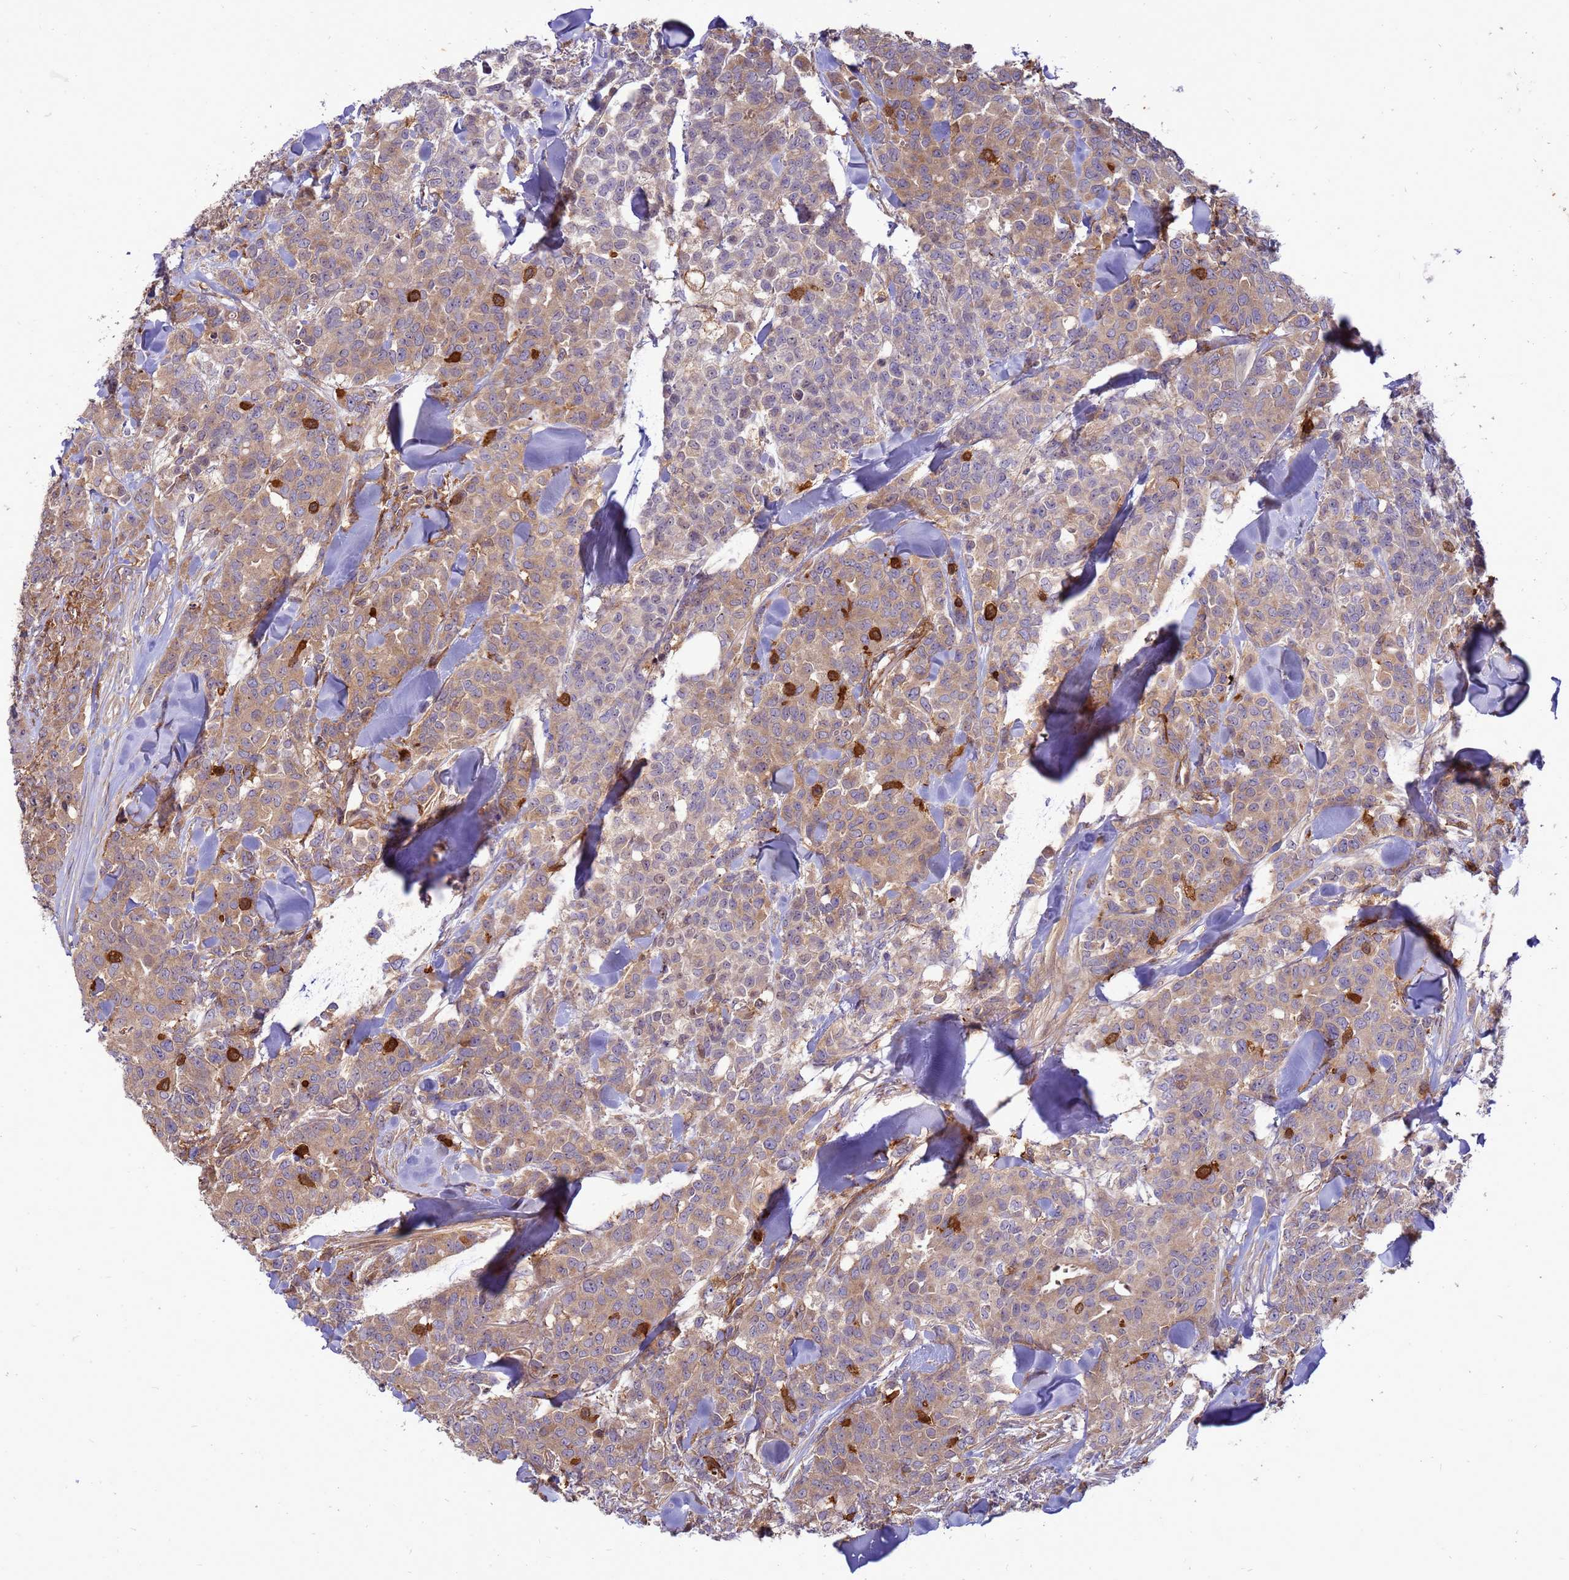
{"staining": {"intensity": "moderate", "quantity": "25%-75%", "location": "cytoplasmic/membranous"}, "tissue": "breast cancer", "cell_type": "Tumor cells", "image_type": "cancer", "snomed": [{"axis": "morphology", "description": "Lobular carcinoma"}, {"axis": "topography", "description": "Breast"}], "caption": "Protein analysis of breast cancer (lobular carcinoma) tissue shows moderate cytoplasmic/membranous expression in approximately 25%-75% of tumor cells.", "gene": "RNF215", "patient": {"sex": "female", "age": 91}}